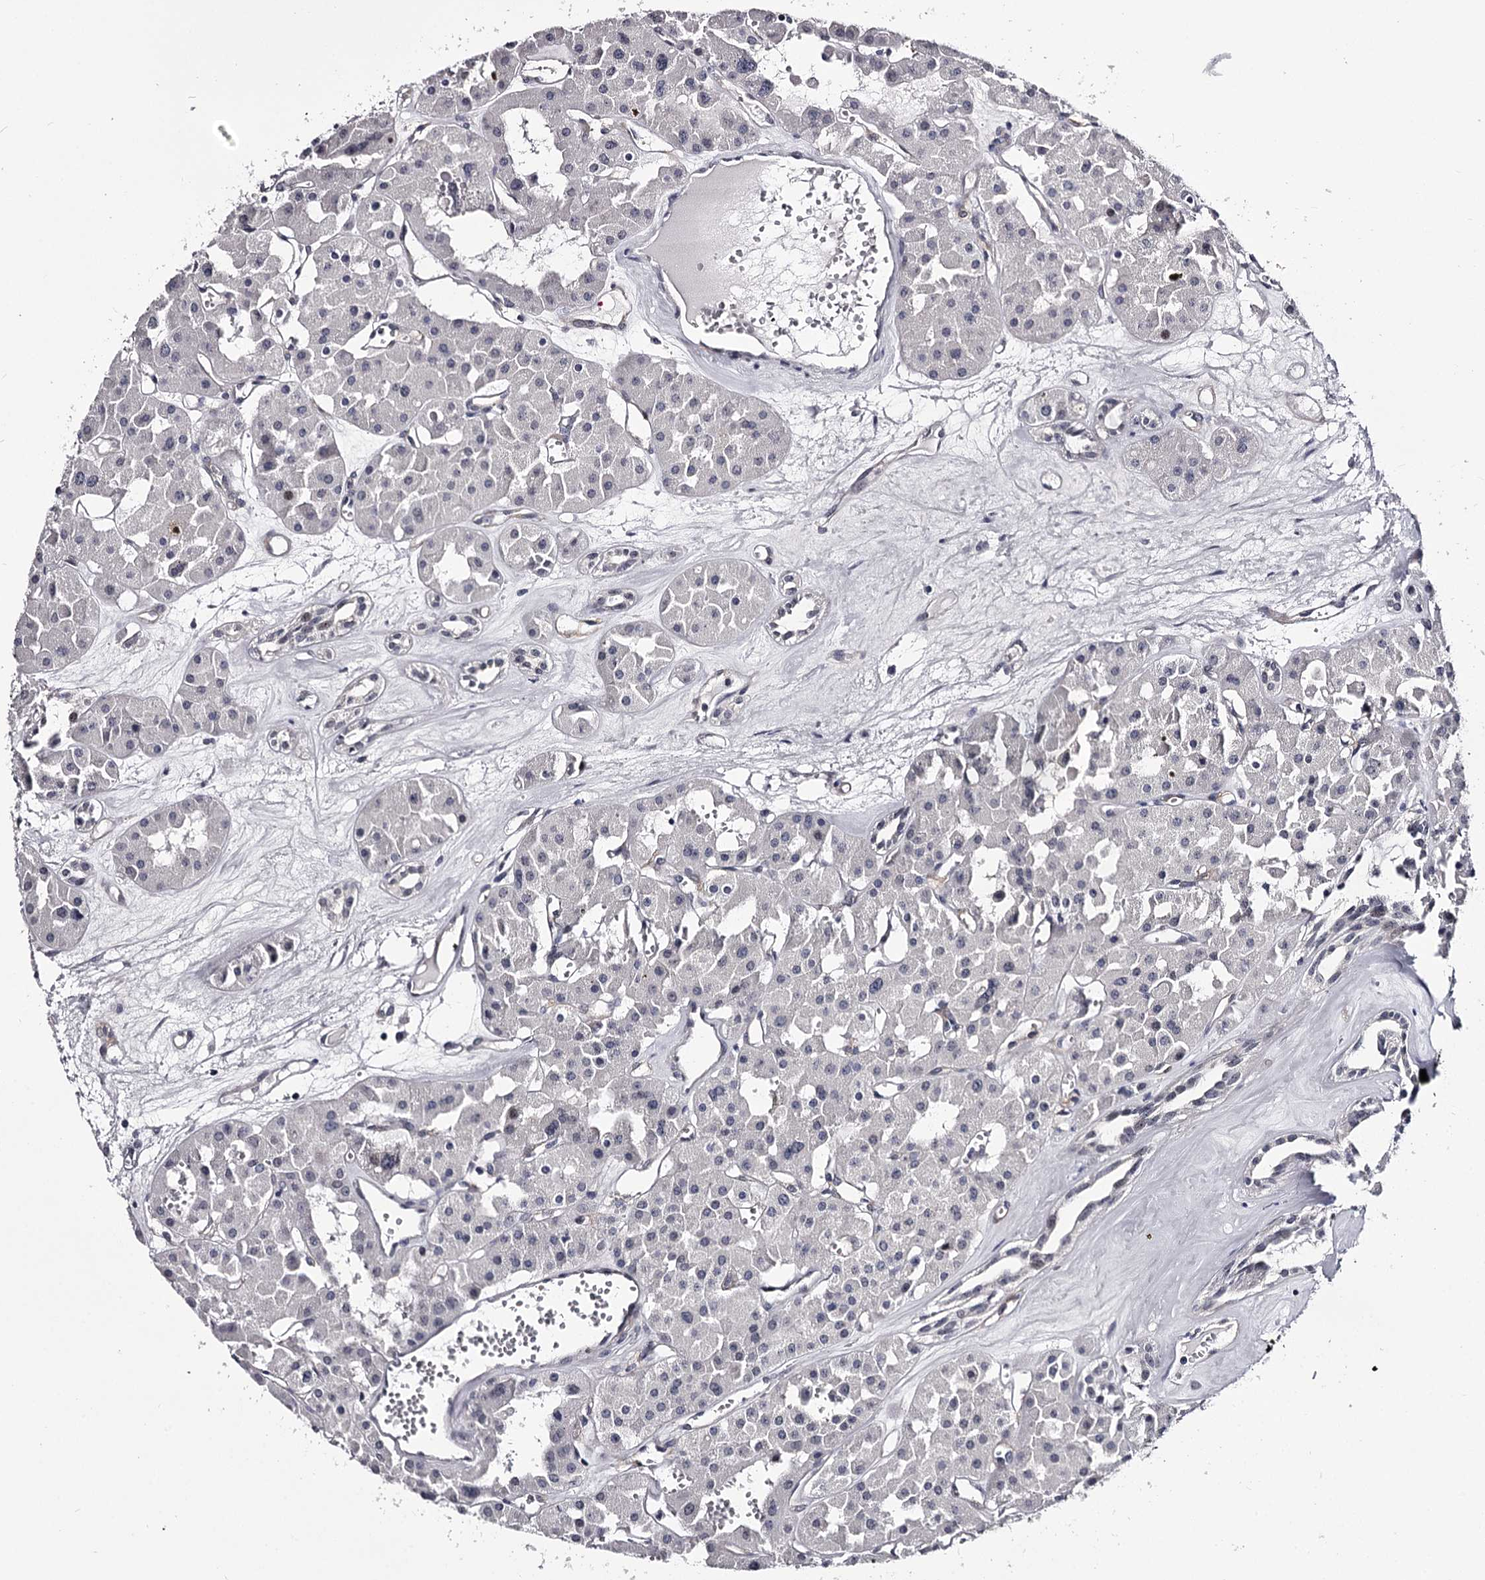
{"staining": {"intensity": "negative", "quantity": "none", "location": "none"}, "tissue": "renal cancer", "cell_type": "Tumor cells", "image_type": "cancer", "snomed": [{"axis": "morphology", "description": "Carcinoma, NOS"}, {"axis": "topography", "description": "Kidney"}], "caption": "Tumor cells are negative for protein expression in human renal carcinoma. Nuclei are stained in blue.", "gene": "OVOL2", "patient": {"sex": "female", "age": 75}}